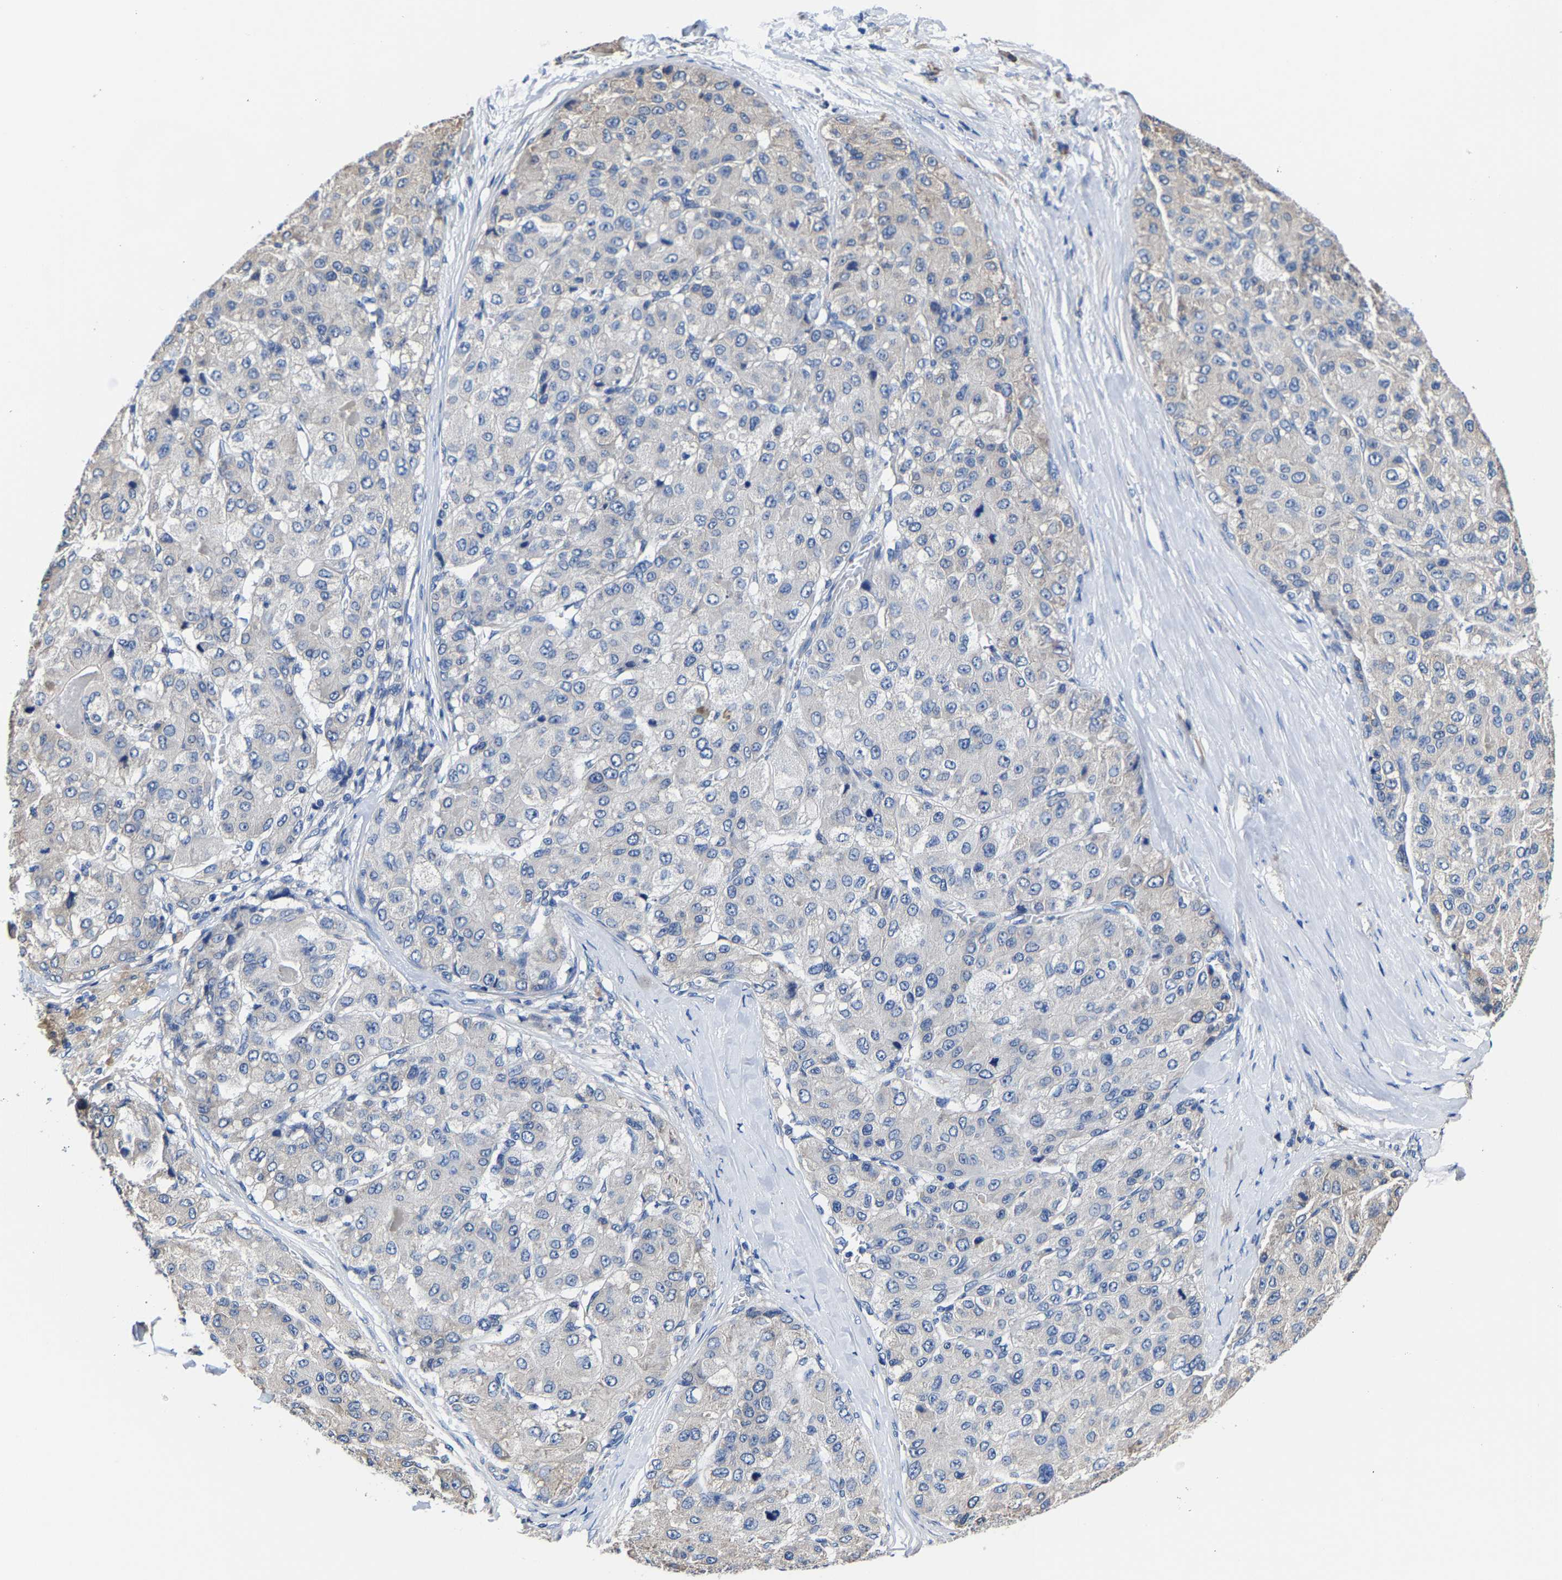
{"staining": {"intensity": "weak", "quantity": "<25%", "location": "cytoplasmic/membranous"}, "tissue": "liver cancer", "cell_type": "Tumor cells", "image_type": "cancer", "snomed": [{"axis": "morphology", "description": "Carcinoma, Hepatocellular, NOS"}, {"axis": "topography", "description": "Liver"}], "caption": "Protein analysis of hepatocellular carcinoma (liver) reveals no significant expression in tumor cells.", "gene": "SRPK2", "patient": {"sex": "male", "age": 80}}